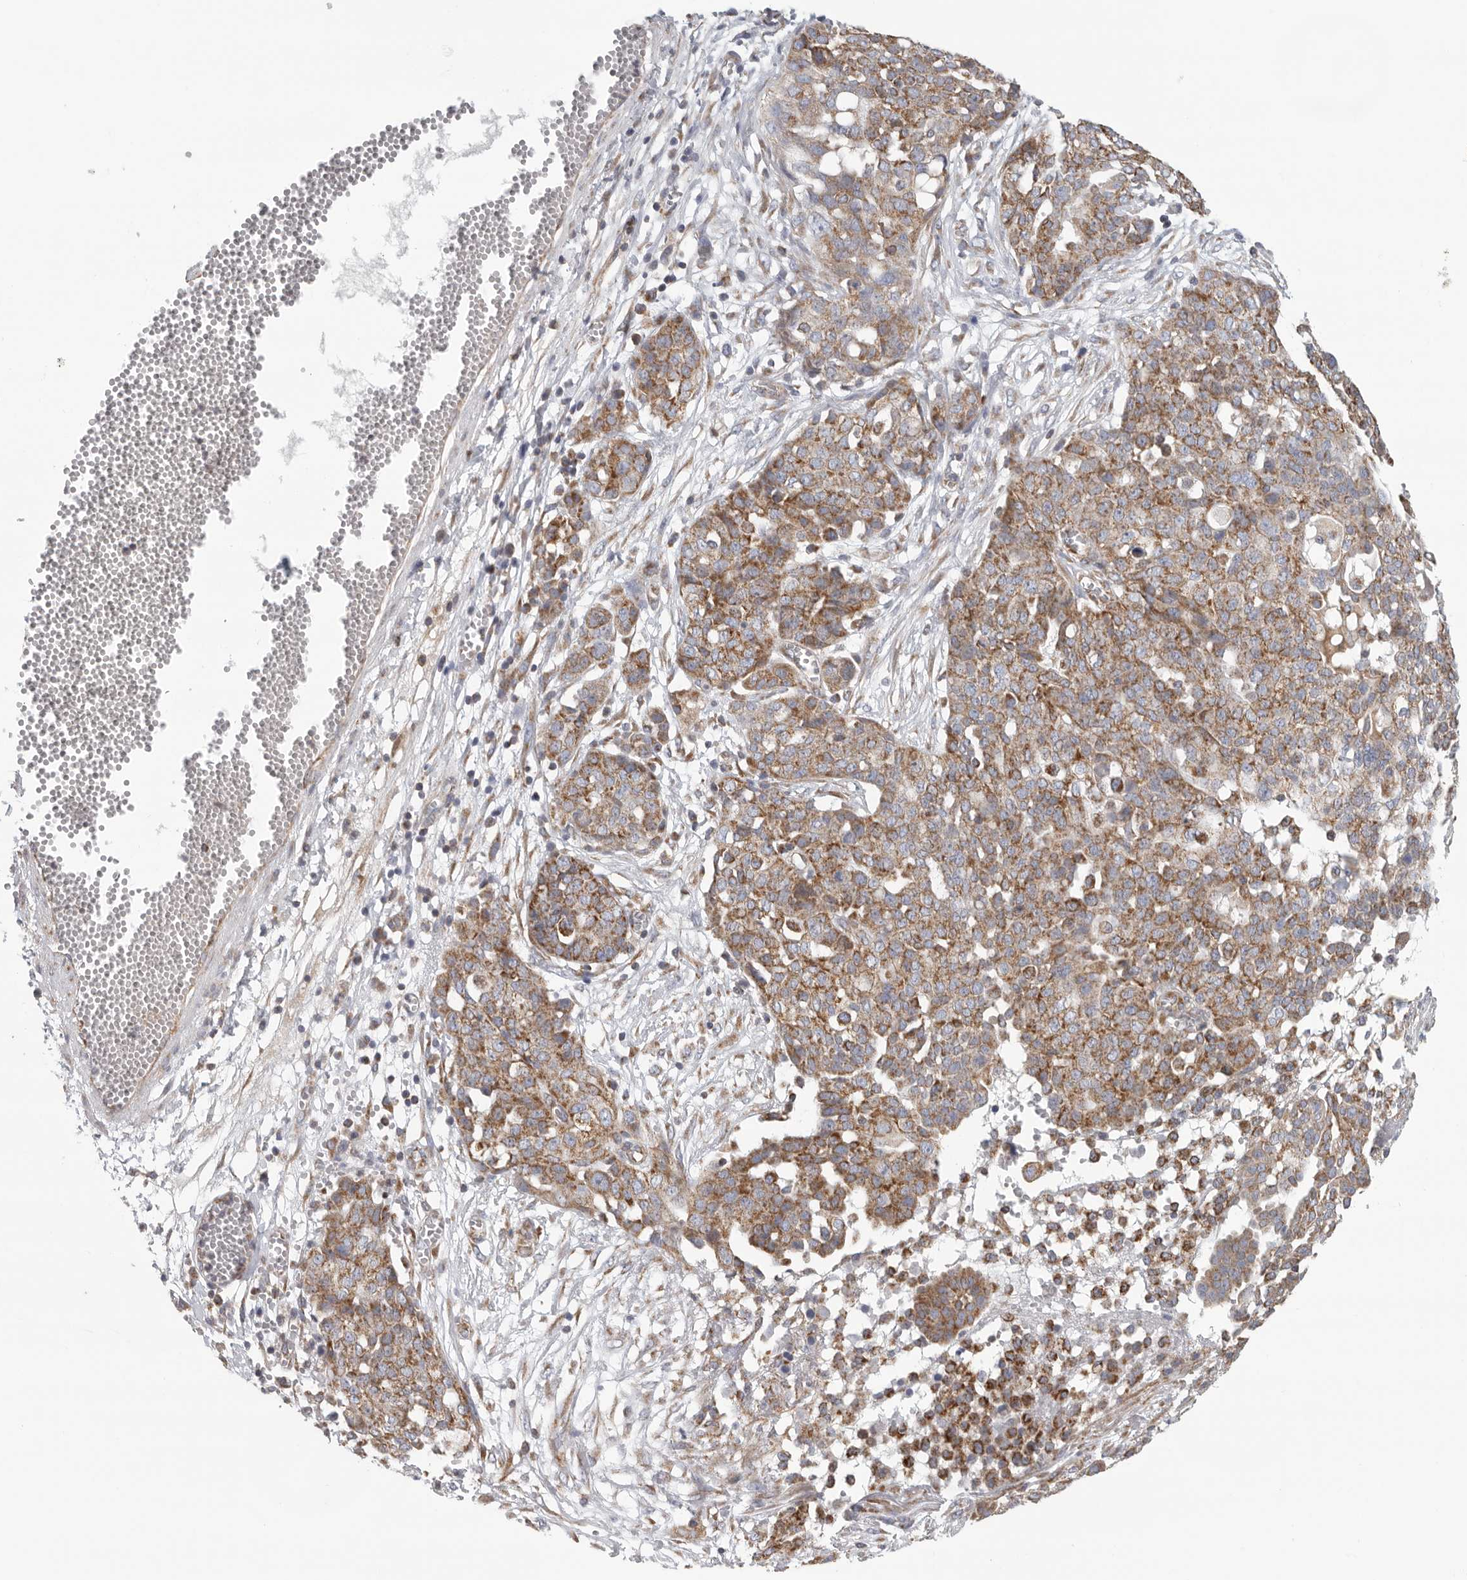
{"staining": {"intensity": "moderate", "quantity": ">75%", "location": "cytoplasmic/membranous"}, "tissue": "ovarian cancer", "cell_type": "Tumor cells", "image_type": "cancer", "snomed": [{"axis": "morphology", "description": "Cystadenocarcinoma, serous, NOS"}, {"axis": "topography", "description": "Soft tissue"}, {"axis": "topography", "description": "Ovary"}], "caption": "About >75% of tumor cells in human serous cystadenocarcinoma (ovarian) exhibit moderate cytoplasmic/membranous protein expression as visualized by brown immunohistochemical staining.", "gene": "FKBP8", "patient": {"sex": "female", "age": 57}}